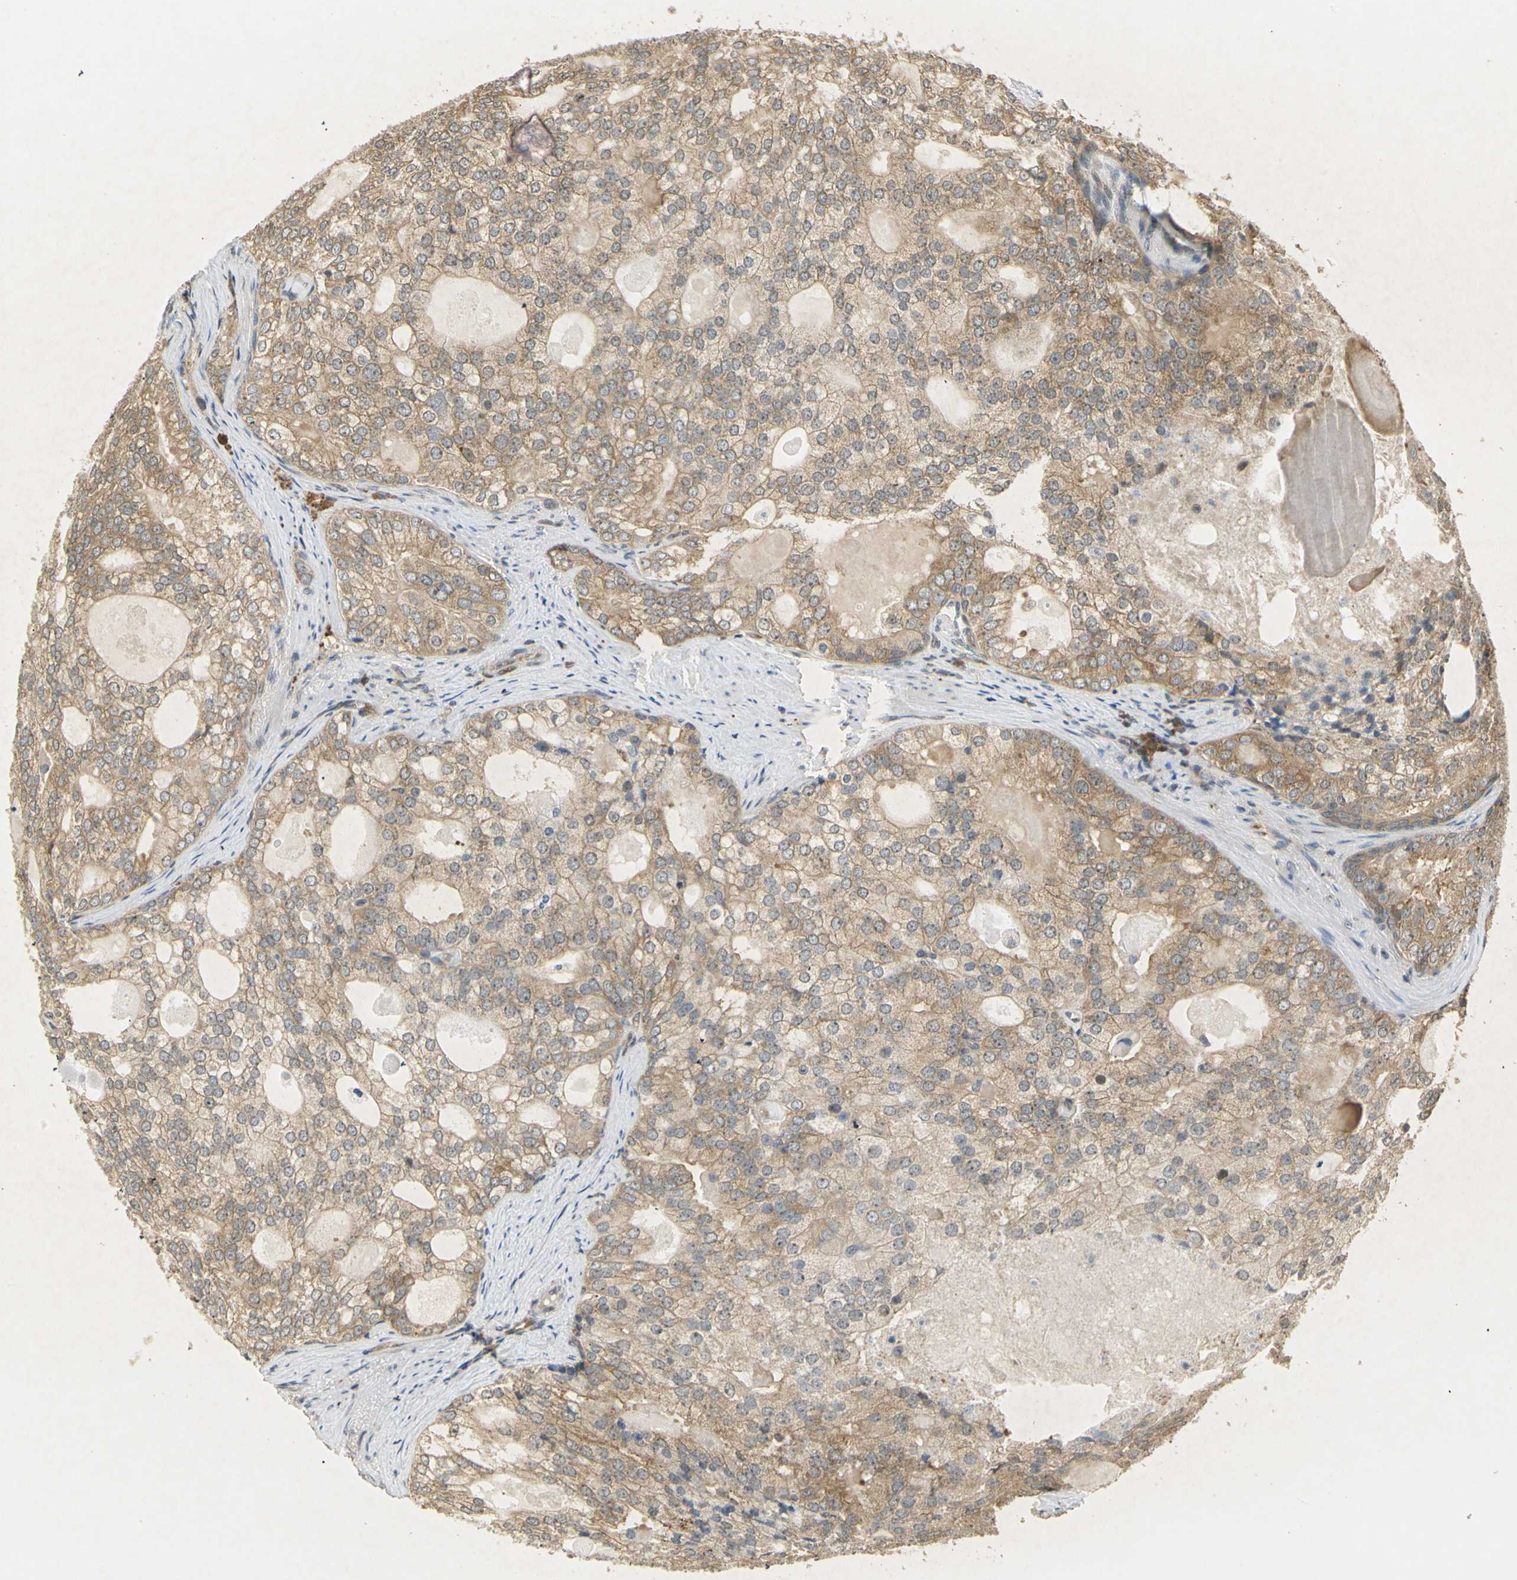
{"staining": {"intensity": "moderate", "quantity": ">75%", "location": "cytoplasmic/membranous"}, "tissue": "prostate cancer", "cell_type": "Tumor cells", "image_type": "cancer", "snomed": [{"axis": "morphology", "description": "Adenocarcinoma, High grade"}, {"axis": "topography", "description": "Prostate"}], "caption": "A brown stain labels moderate cytoplasmic/membranous staining of a protein in prostate cancer (adenocarcinoma (high-grade)) tumor cells. The staining was performed using DAB (3,3'-diaminobenzidine), with brown indicating positive protein expression. Nuclei are stained blue with hematoxylin.", "gene": "EIF1AX", "patient": {"sex": "male", "age": 66}}